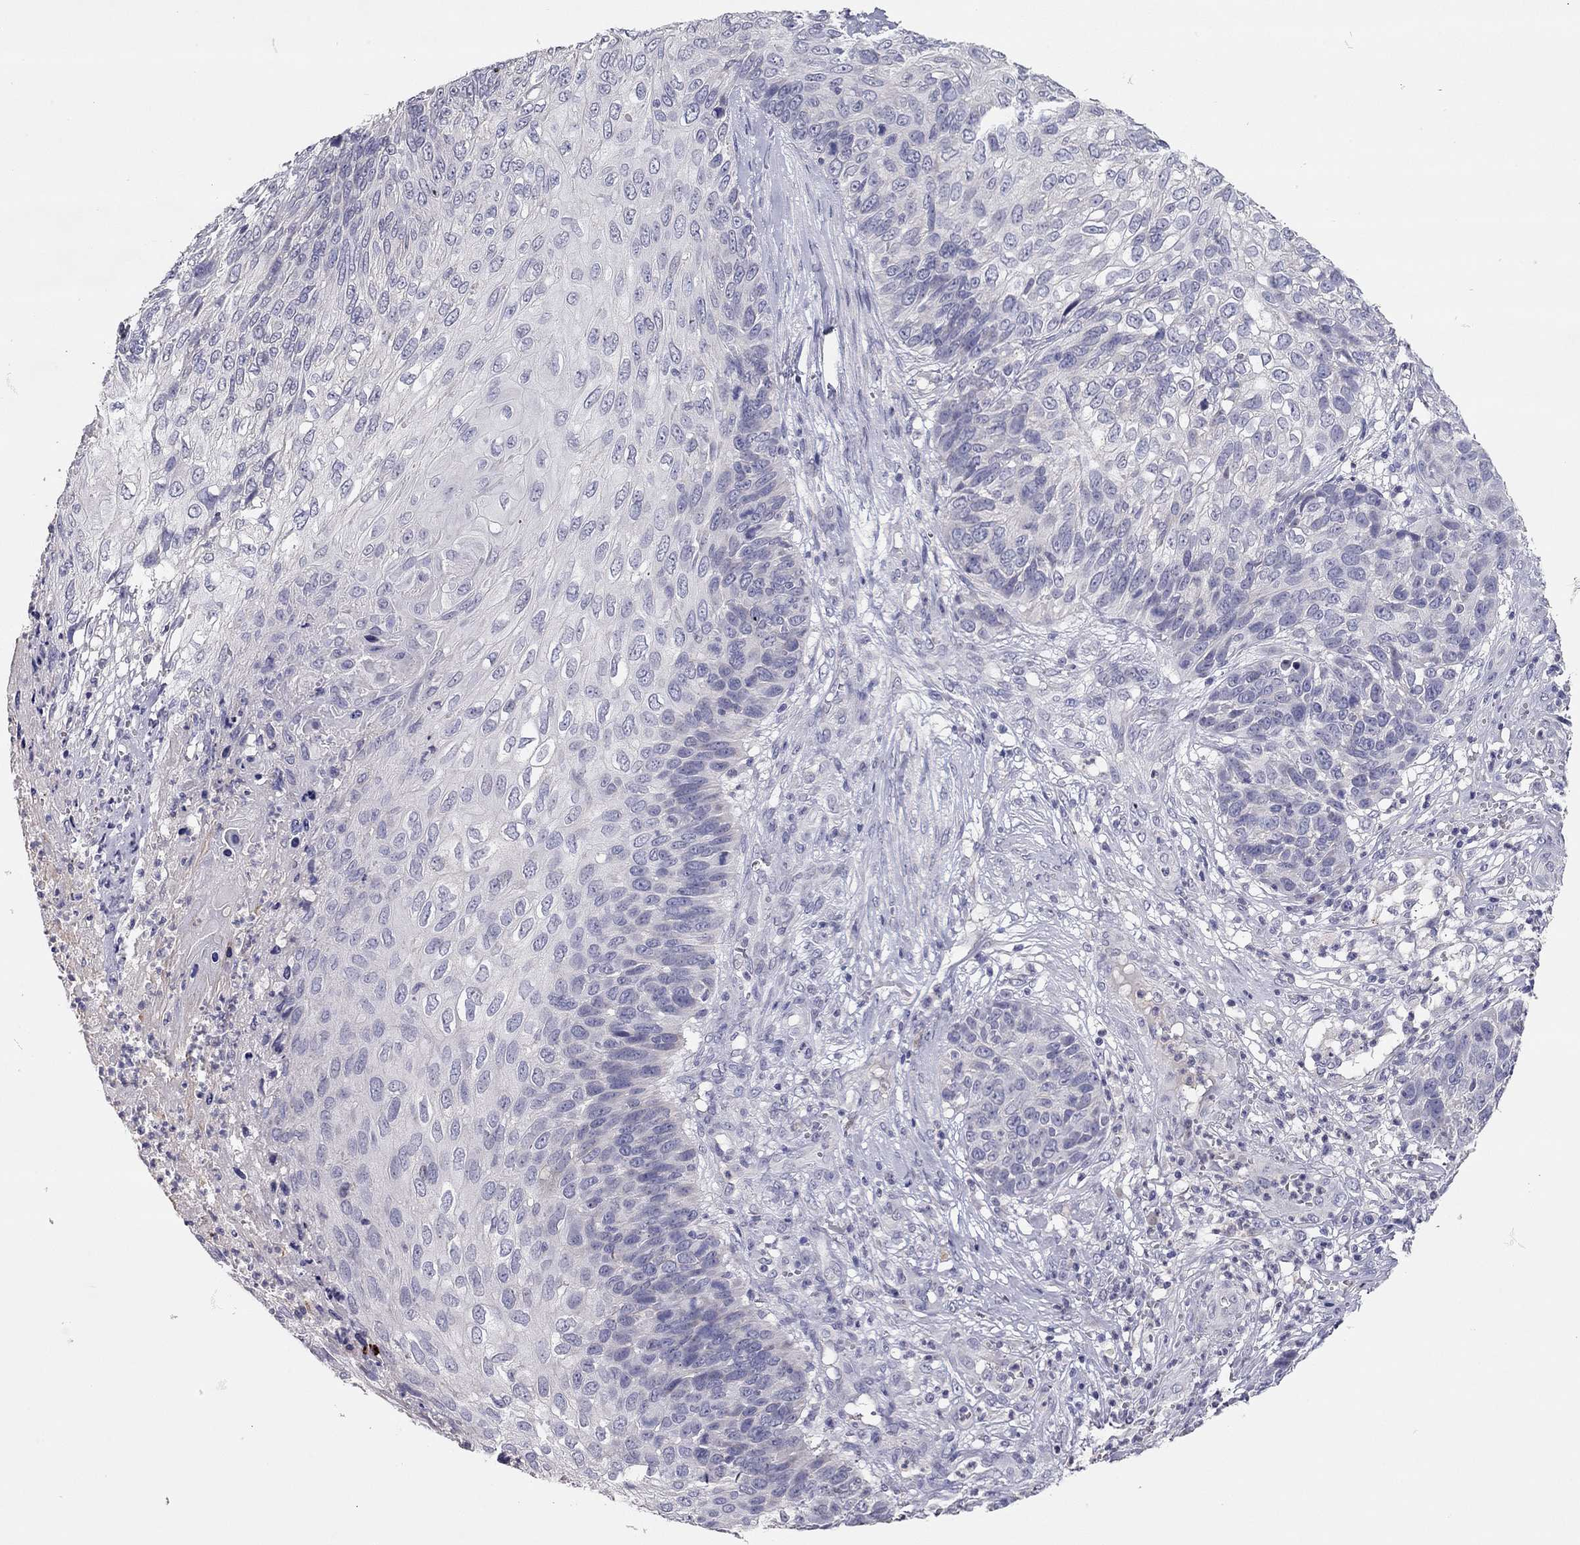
{"staining": {"intensity": "negative", "quantity": "none", "location": "none"}, "tissue": "skin cancer", "cell_type": "Tumor cells", "image_type": "cancer", "snomed": [{"axis": "morphology", "description": "Squamous cell carcinoma, NOS"}, {"axis": "topography", "description": "Skin"}], "caption": "Immunohistochemical staining of skin cancer (squamous cell carcinoma) displays no significant staining in tumor cells. (DAB (3,3'-diaminobenzidine) immunohistochemistry, high magnification).", "gene": "SCARB1", "patient": {"sex": "male", "age": 92}}